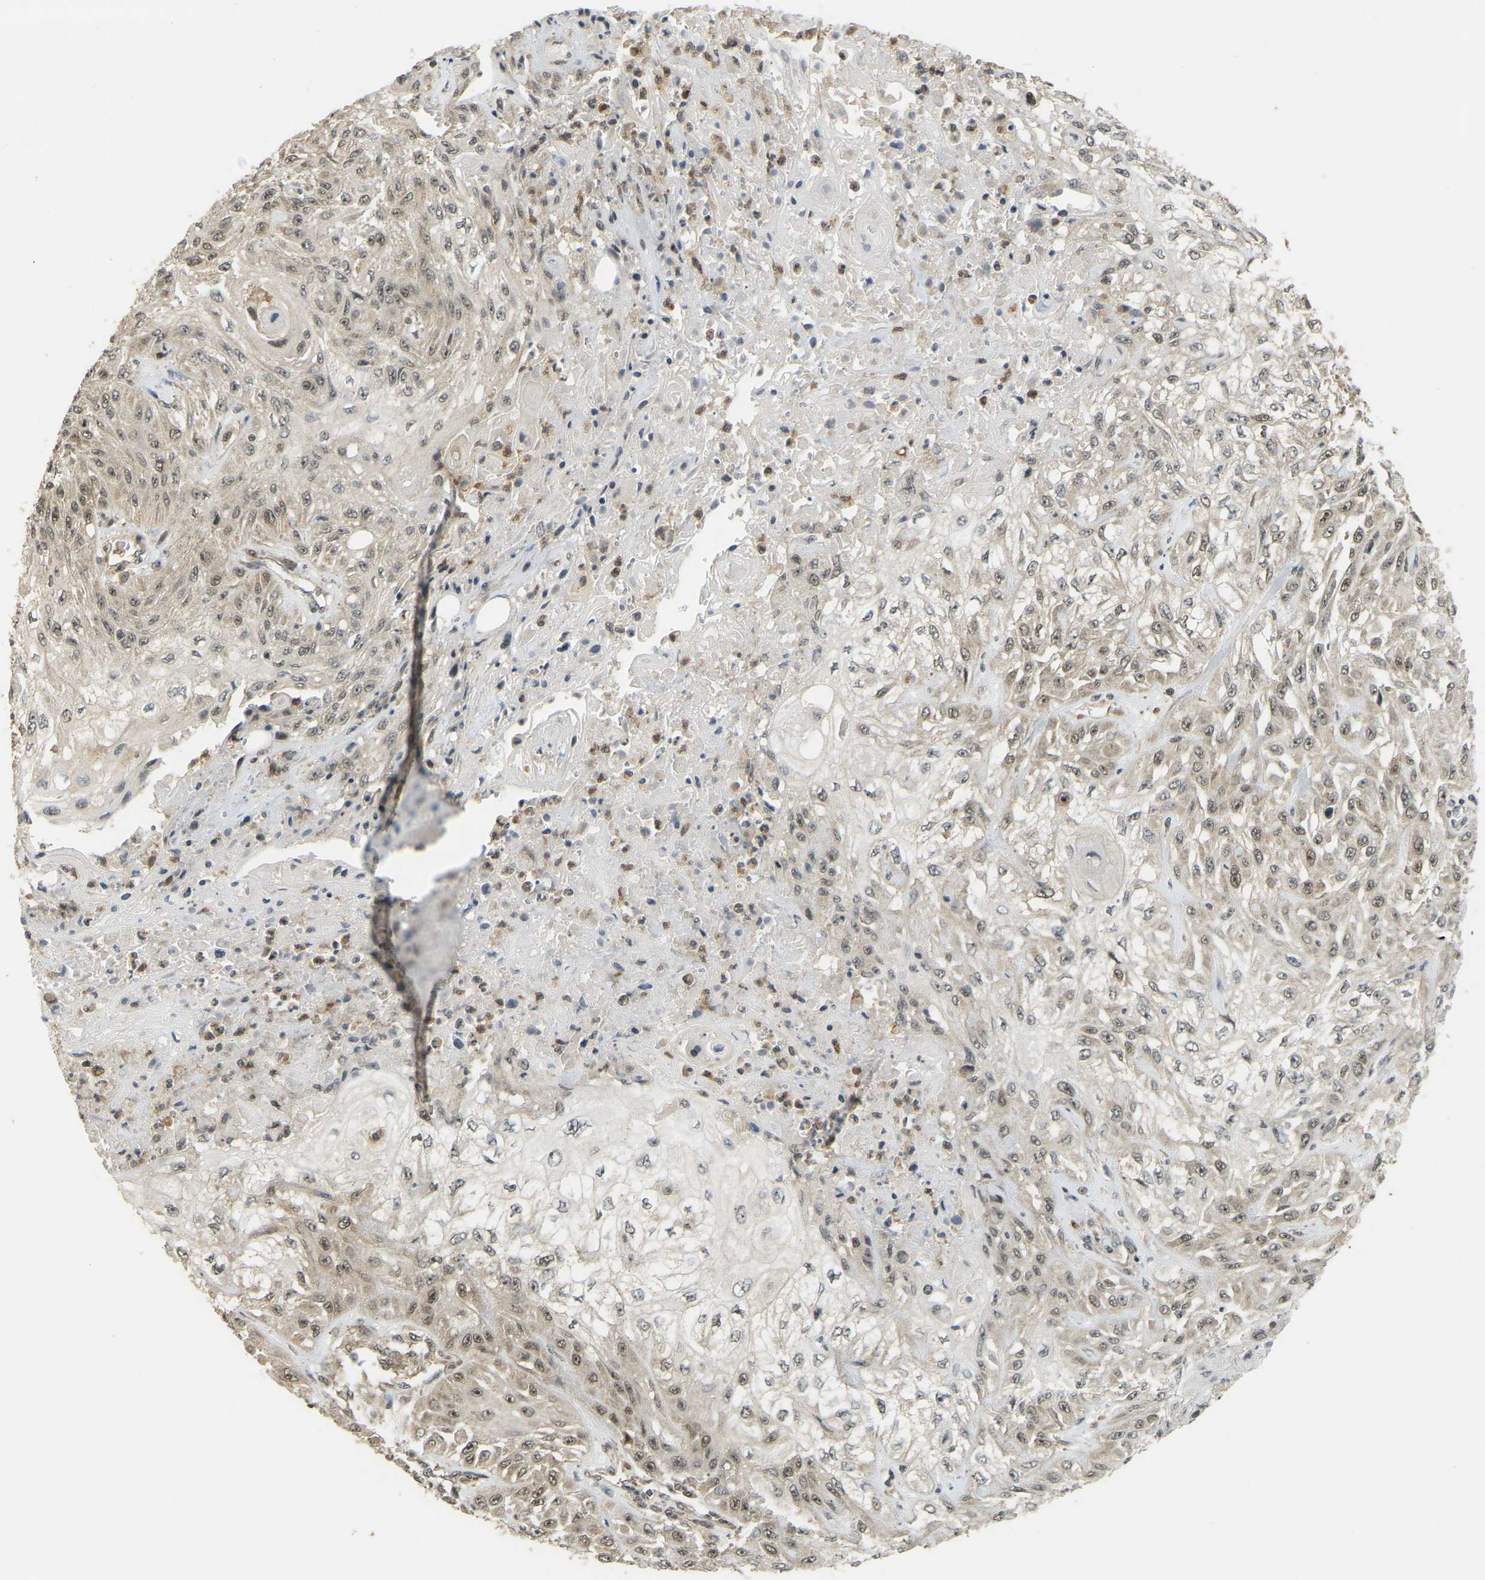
{"staining": {"intensity": "moderate", "quantity": "25%-75%", "location": "nuclear"}, "tissue": "skin cancer", "cell_type": "Tumor cells", "image_type": "cancer", "snomed": [{"axis": "morphology", "description": "Squamous cell carcinoma, NOS"}, {"axis": "morphology", "description": "Squamous cell carcinoma, metastatic, NOS"}, {"axis": "topography", "description": "Skin"}, {"axis": "topography", "description": "Lymph node"}], "caption": "Human skin cancer (squamous cell carcinoma) stained with a brown dye exhibits moderate nuclear positive positivity in approximately 25%-75% of tumor cells.", "gene": "BRF2", "patient": {"sex": "male", "age": 75}}